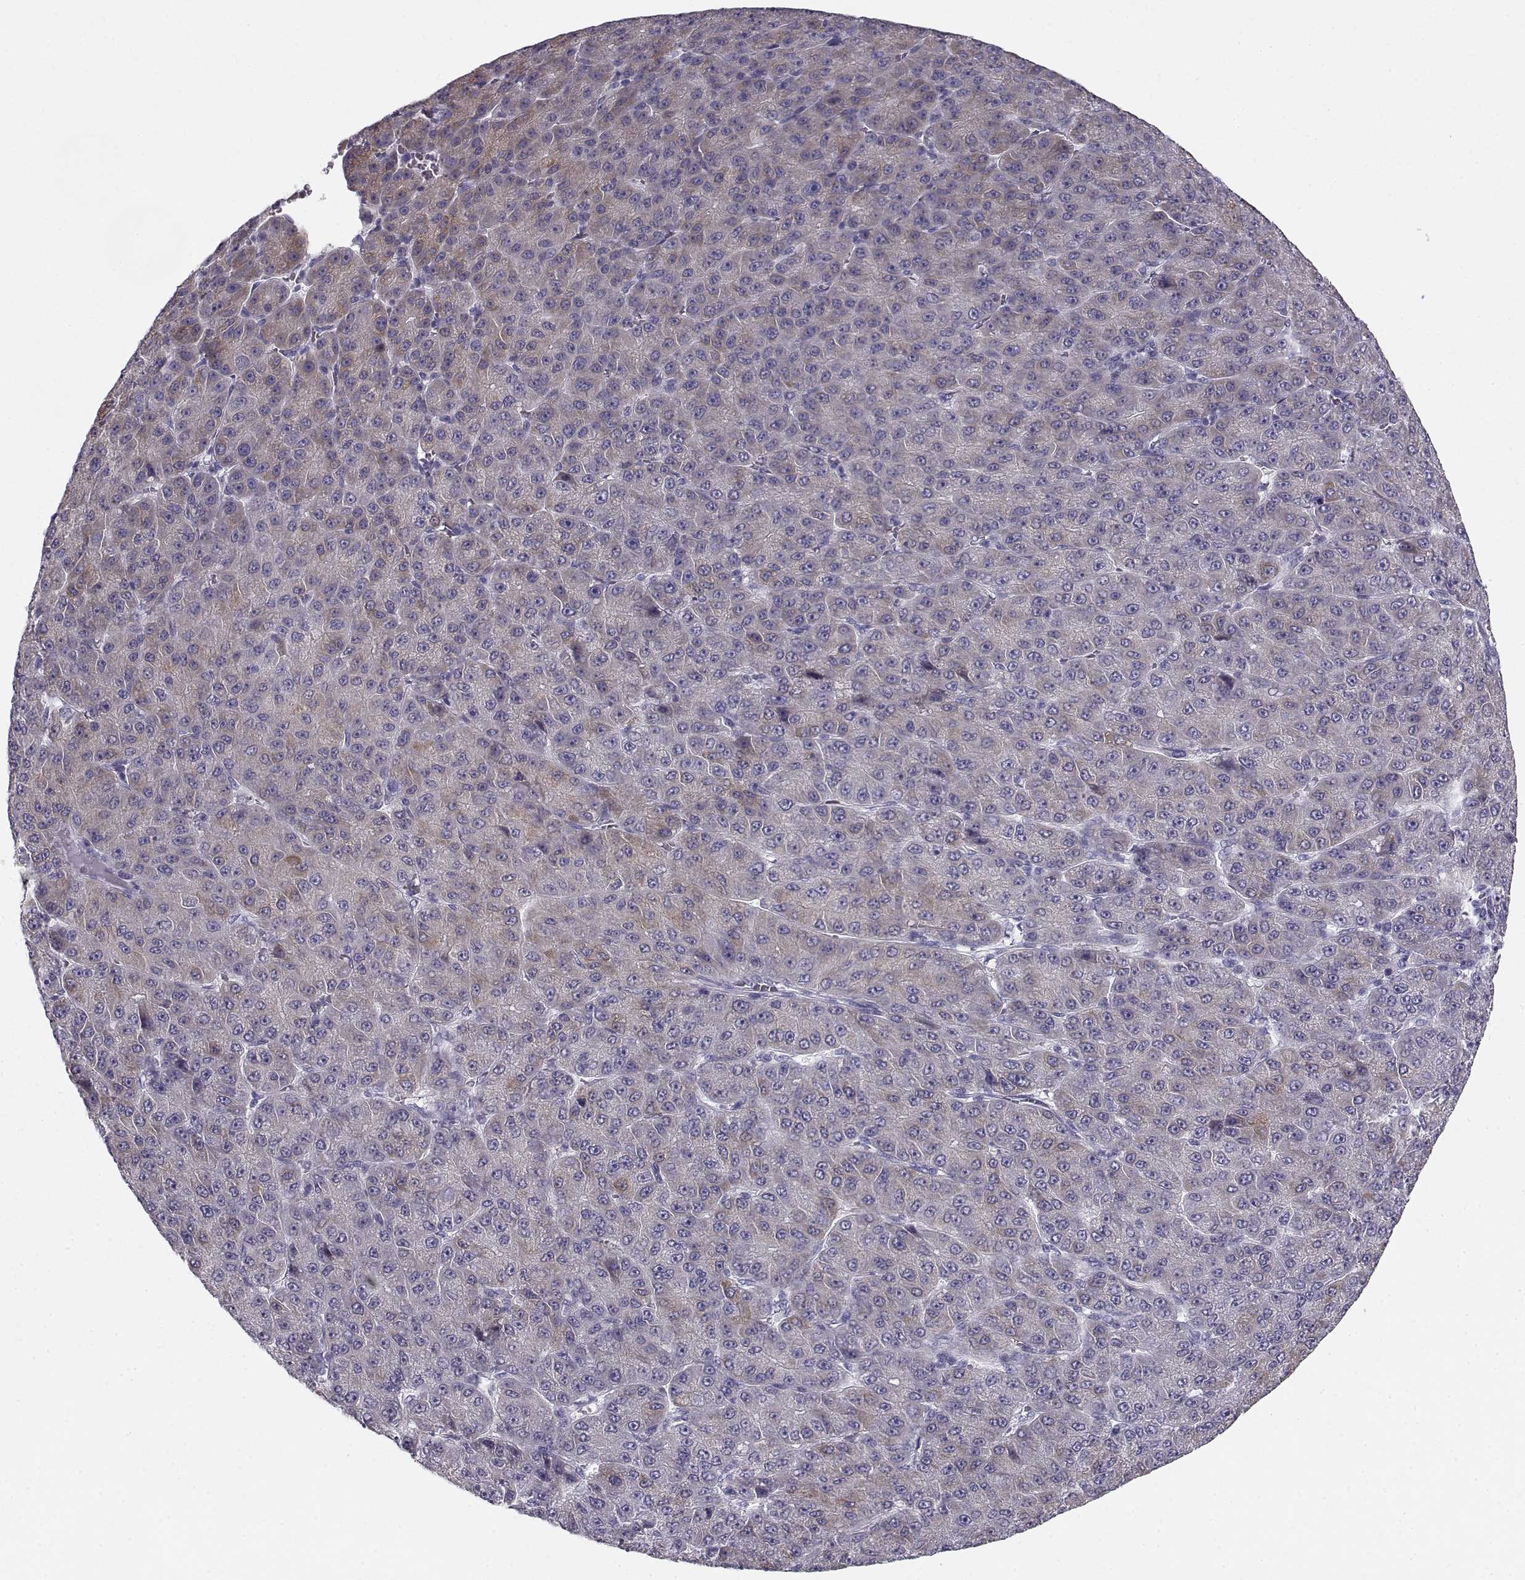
{"staining": {"intensity": "negative", "quantity": "none", "location": "none"}, "tissue": "liver cancer", "cell_type": "Tumor cells", "image_type": "cancer", "snomed": [{"axis": "morphology", "description": "Carcinoma, Hepatocellular, NOS"}, {"axis": "topography", "description": "Liver"}], "caption": "Immunohistochemical staining of liver cancer (hepatocellular carcinoma) shows no significant staining in tumor cells.", "gene": "CREB3L3", "patient": {"sex": "male", "age": 67}}